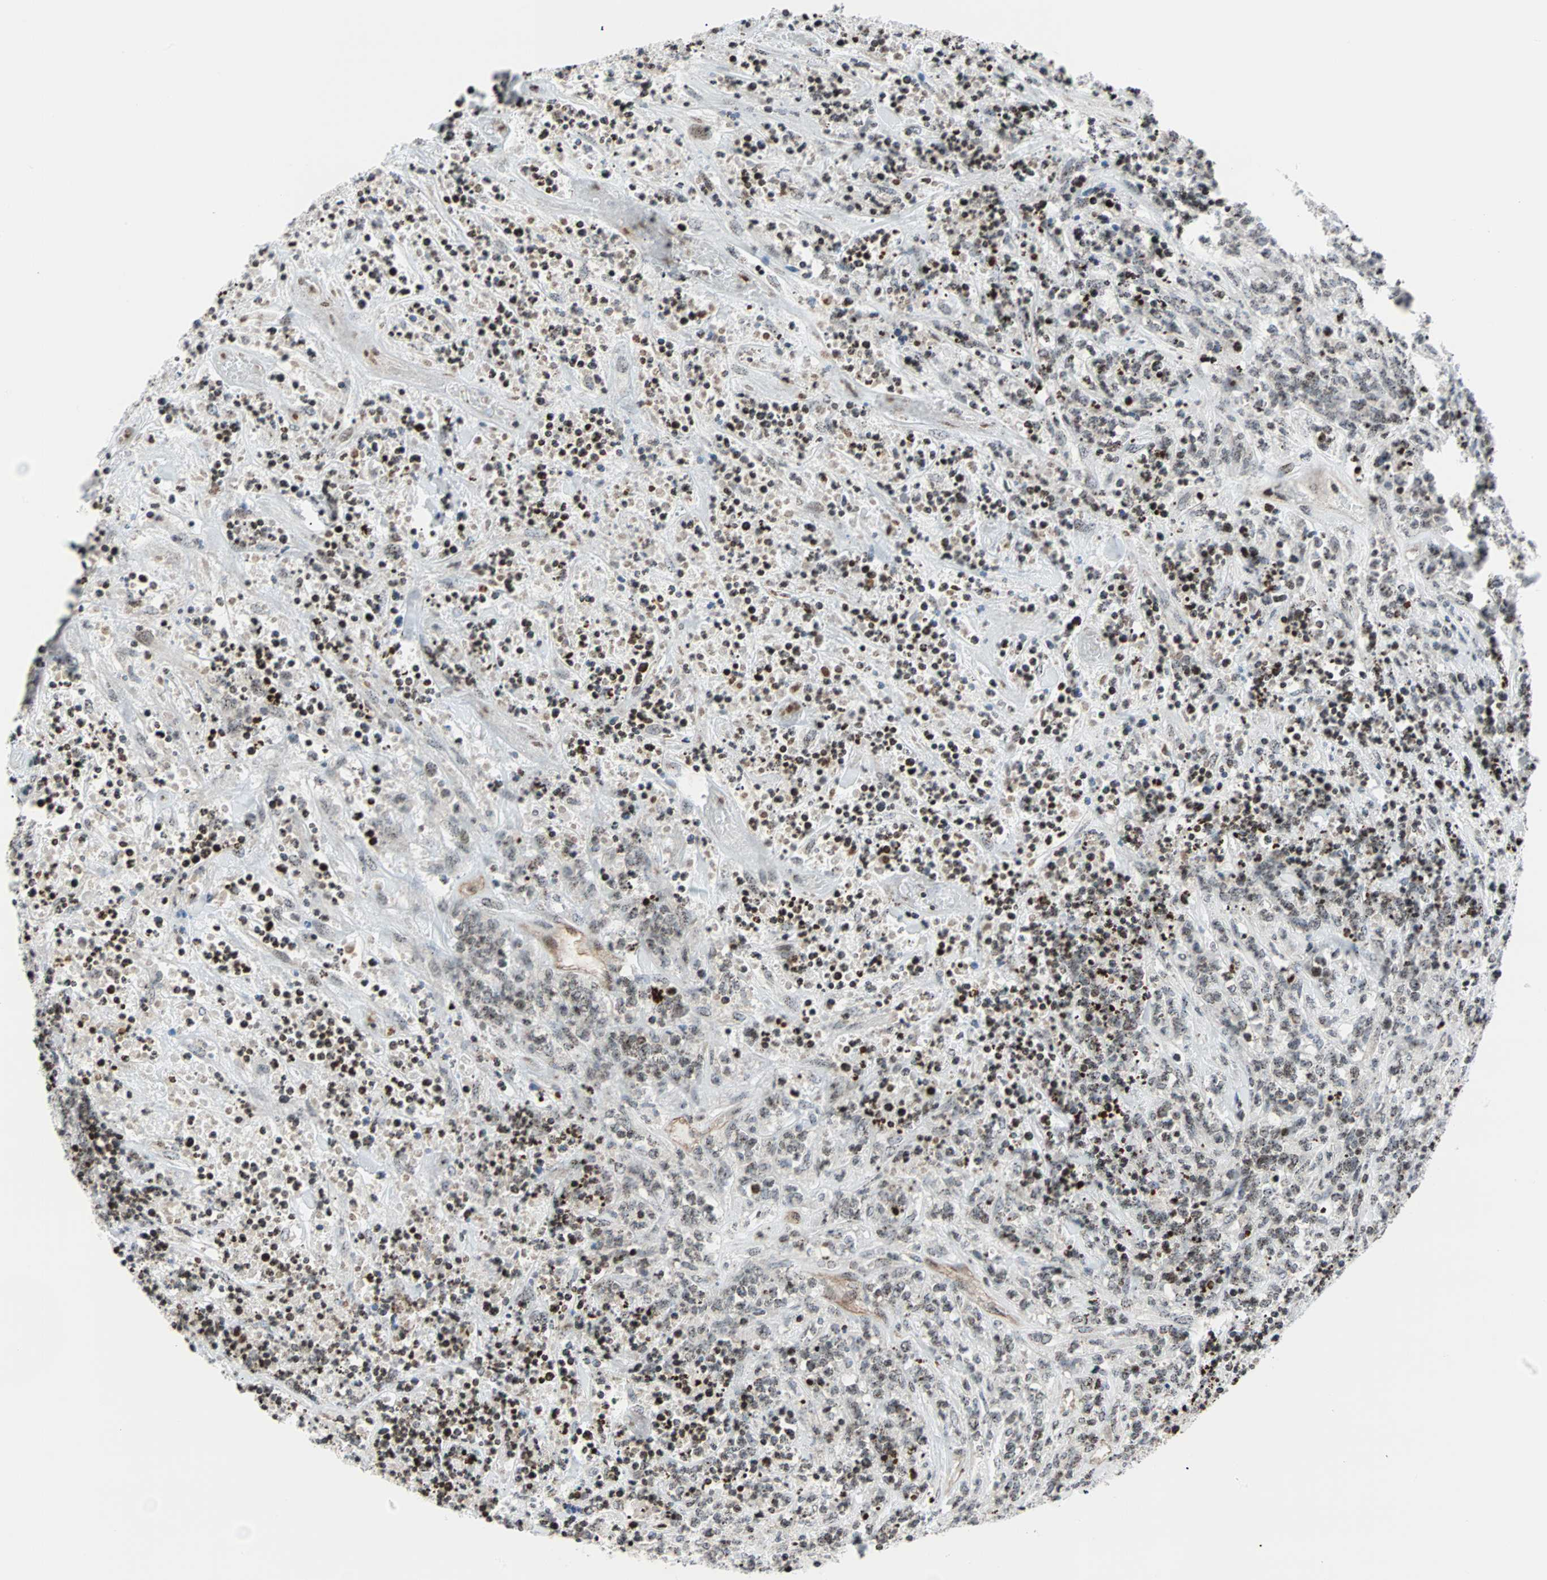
{"staining": {"intensity": "weak", "quantity": ">75%", "location": "nuclear"}, "tissue": "lymphoma", "cell_type": "Tumor cells", "image_type": "cancer", "snomed": [{"axis": "morphology", "description": "Malignant lymphoma, non-Hodgkin's type, High grade"}, {"axis": "topography", "description": "Soft tissue"}], "caption": "Protein staining of malignant lymphoma, non-Hodgkin's type (high-grade) tissue exhibits weak nuclear staining in approximately >75% of tumor cells.", "gene": "CENPA", "patient": {"sex": "male", "age": 18}}